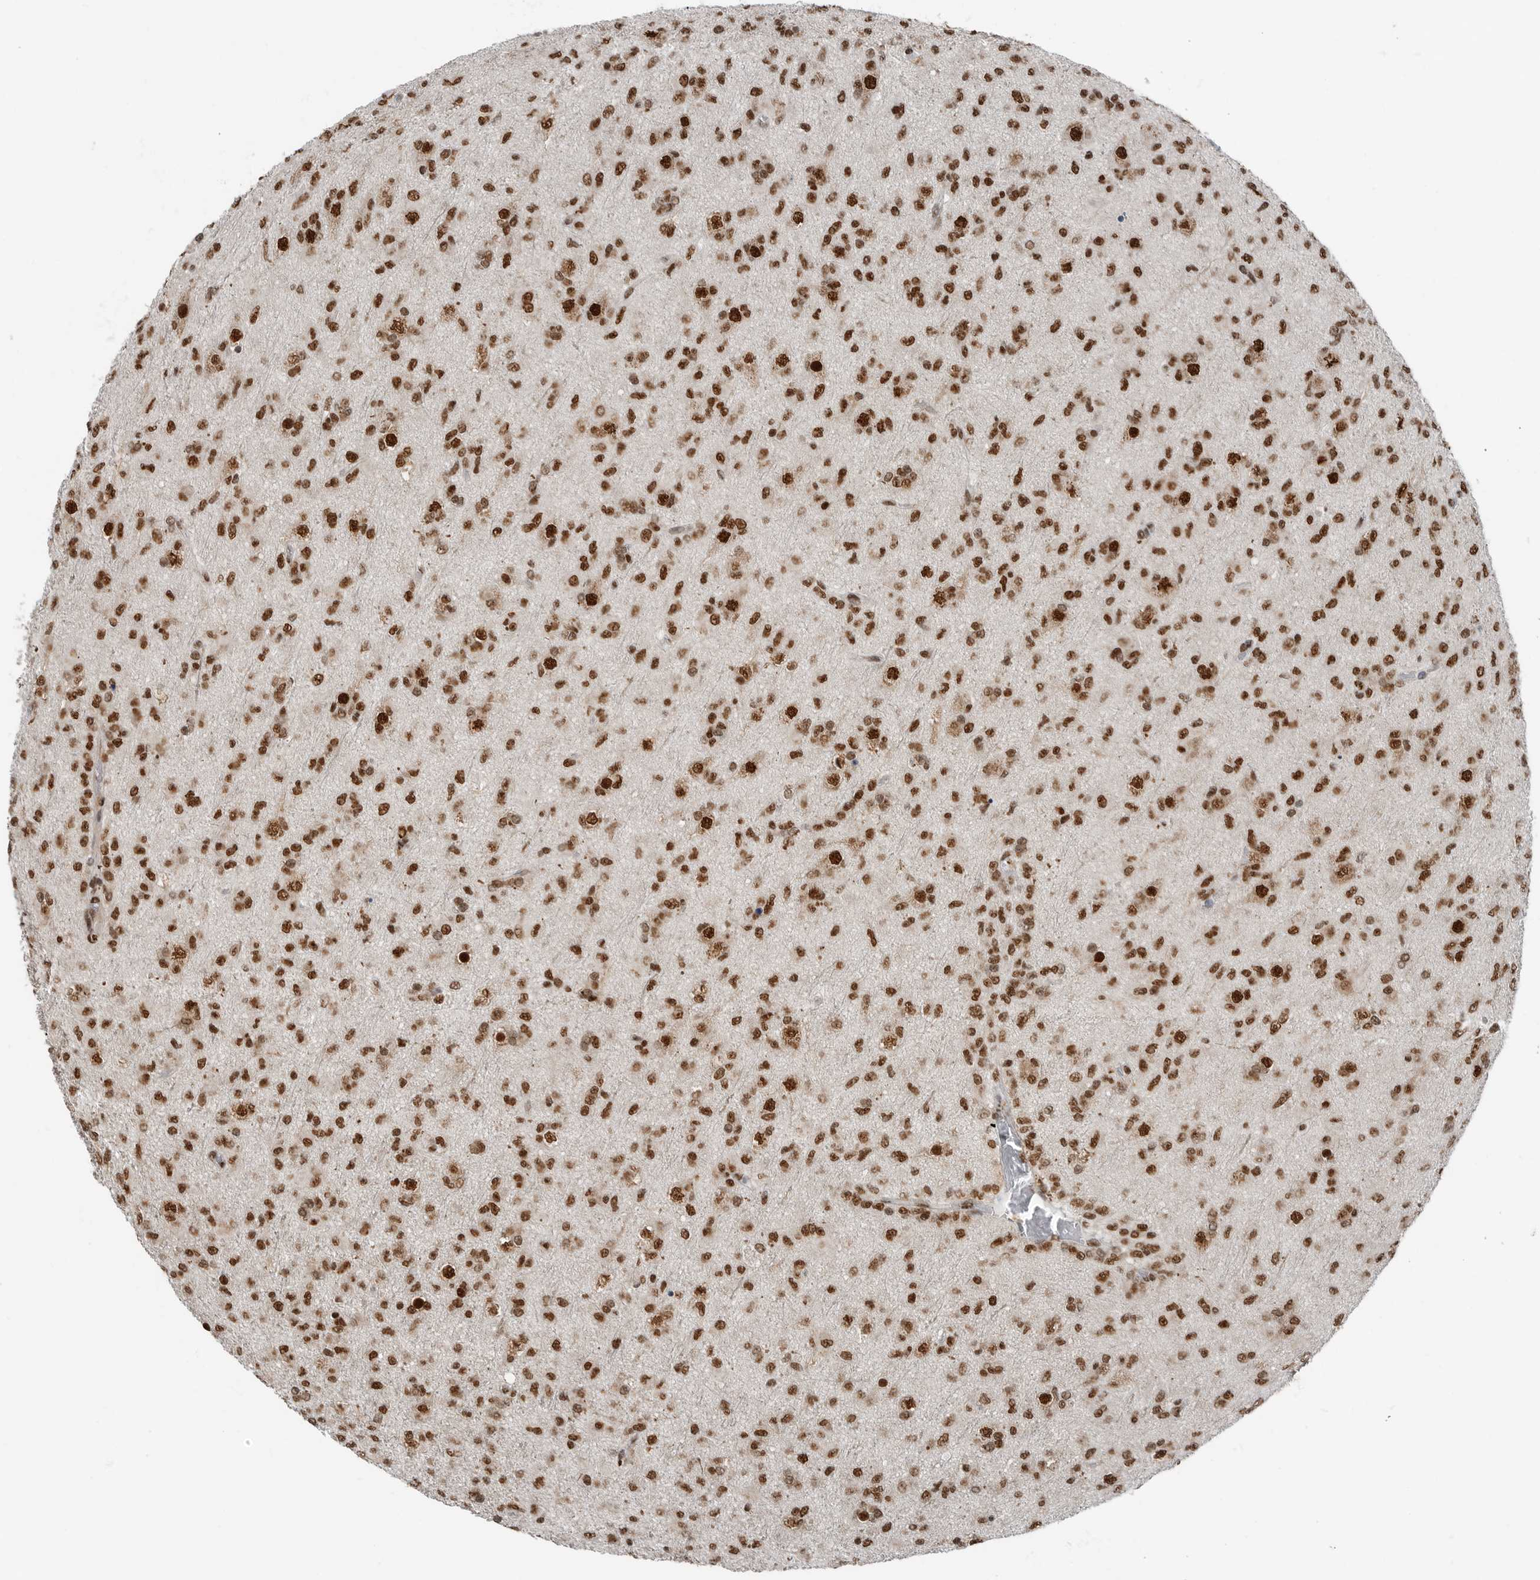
{"staining": {"intensity": "moderate", "quantity": ">75%", "location": "nuclear"}, "tissue": "glioma", "cell_type": "Tumor cells", "image_type": "cancer", "snomed": [{"axis": "morphology", "description": "Glioma, malignant, Low grade"}, {"axis": "topography", "description": "Brain"}], "caption": "A photomicrograph of glioma stained for a protein reveals moderate nuclear brown staining in tumor cells.", "gene": "BLZF1", "patient": {"sex": "male", "age": 65}}